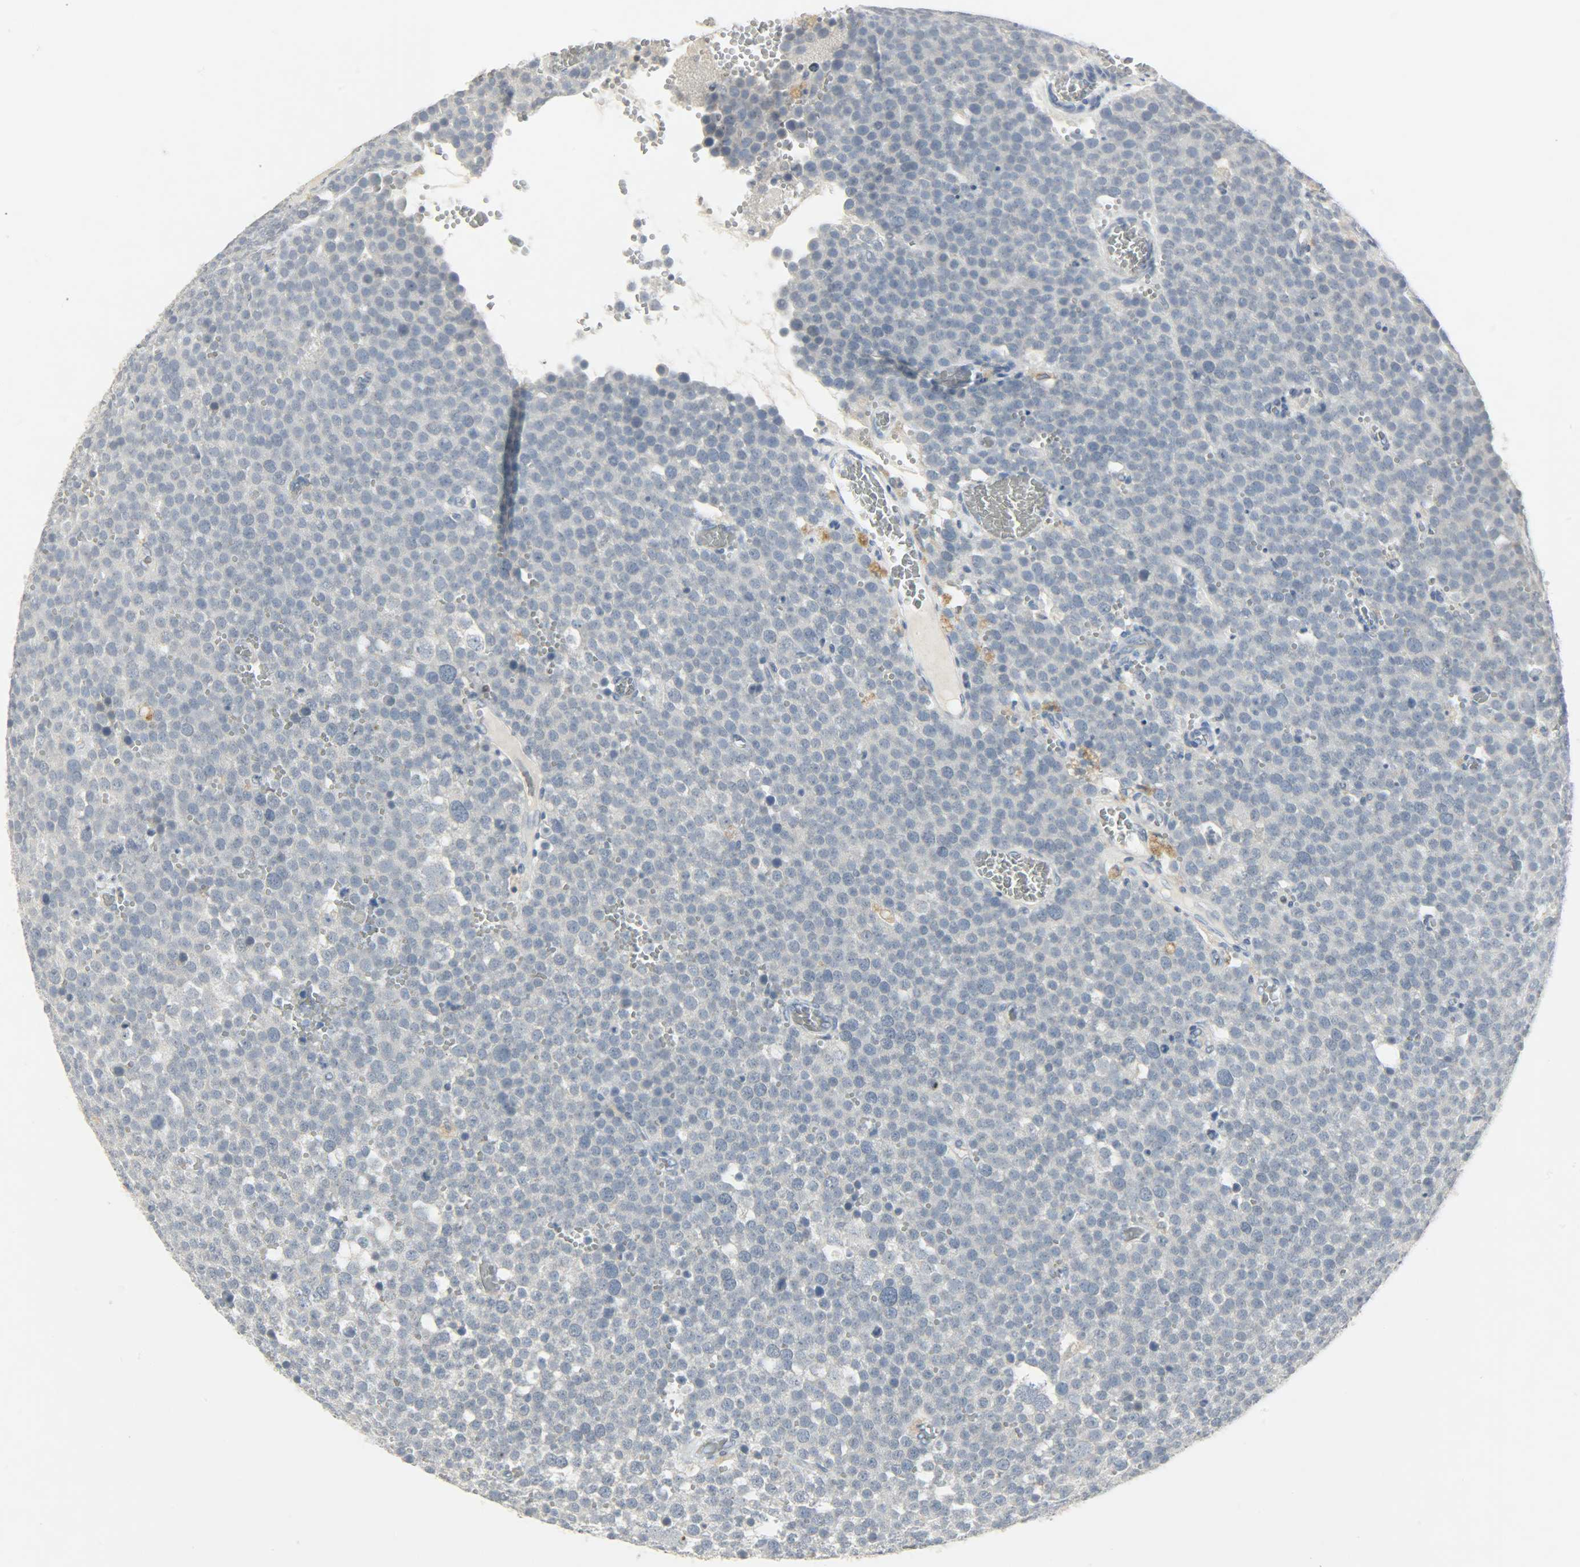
{"staining": {"intensity": "negative", "quantity": "none", "location": "none"}, "tissue": "testis cancer", "cell_type": "Tumor cells", "image_type": "cancer", "snomed": [{"axis": "morphology", "description": "Seminoma, NOS"}, {"axis": "topography", "description": "Testis"}], "caption": "Human testis cancer (seminoma) stained for a protein using IHC exhibits no expression in tumor cells.", "gene": "CAMK4", "patient": {"sex": "male", "age": 71}}